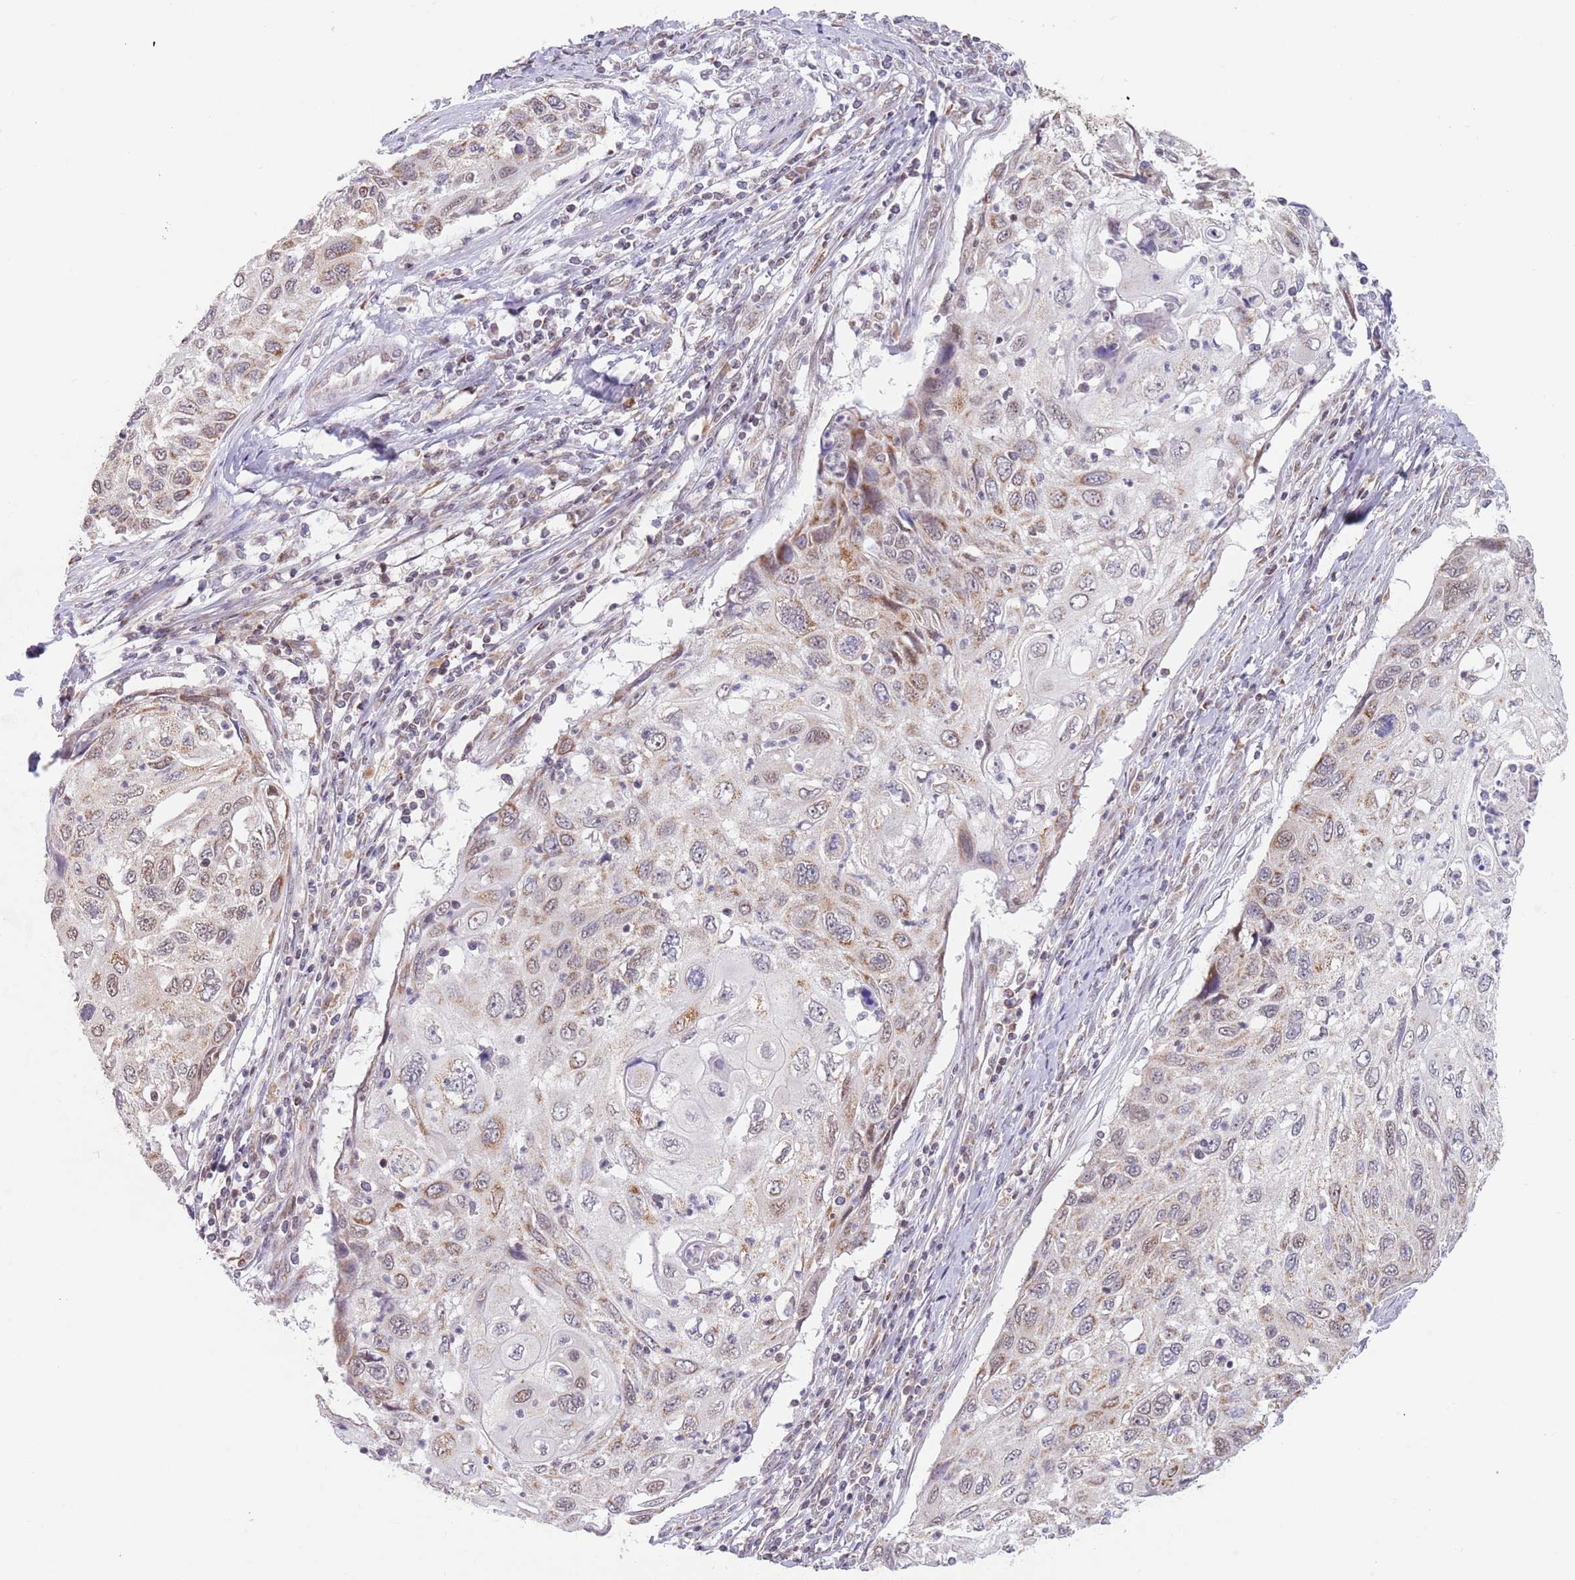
{"staining": {"intensity": "moderate", "quantity": "25%-75%", "location": "cytoplasmic/membranous,nuclear"}, "tissue": "cervical cancer", "cell_type": "Tumor cells", "image_type": "cancer", "snomed": [{"axis": "morphology", "description": "Squamous cell carcinoma, NOS"}, {"axis": "topography", "description": "Cervix"}], "caption": "The immunohistochemical stain highlights moderate cytoplasmic/membranous and nuclear positivity in tumor cells of cervical cancer (squamous cell carcinoma) tissue.", "gene": "TIMM13", "patient": {"sex": "female", "age": 70}}